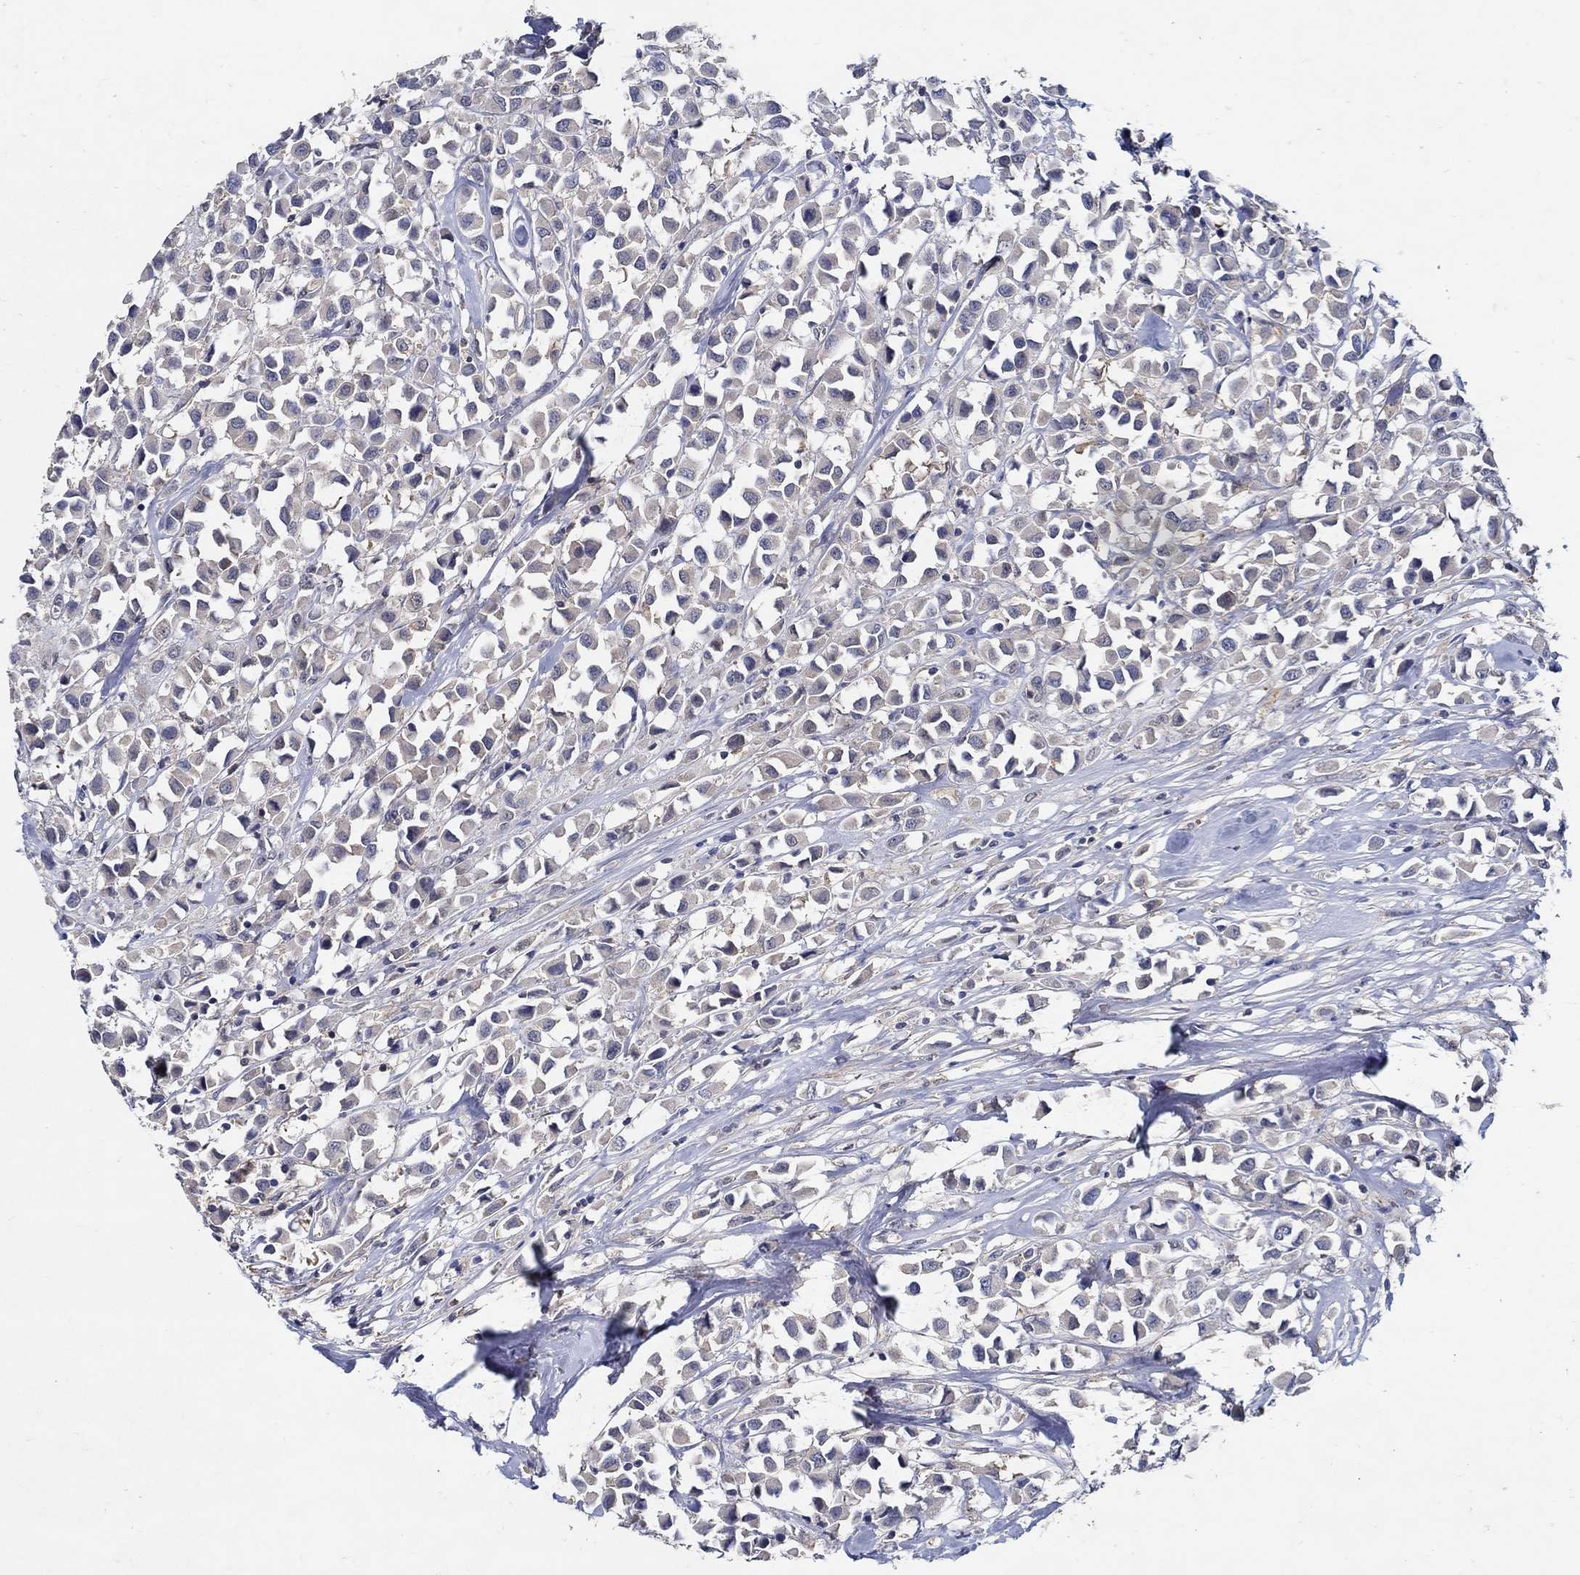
{"staining": {"intensity": "negative", "quantity": "none", "location": "none"}, "tissue": "breast cancer", "cell_type": "Tumor cells", "image_type": "cancer", "snomed": [{"axis": "morphology", "description": "Duct carcinoma"}, {"axis": "topography", "description": "Breast"}], "caption": "Tumor cells are negative for protein expression in human intraductal carcinoma (breast). Brightfield microscopy of immunohistochemistry (IHC) stained with DAB (3,3'-diaminobenzidine) (brown) and hematoxylin (blue), captured at high magnification.", "gene": "MTHFR", "patient": {"sex": "female", "age": 61}}